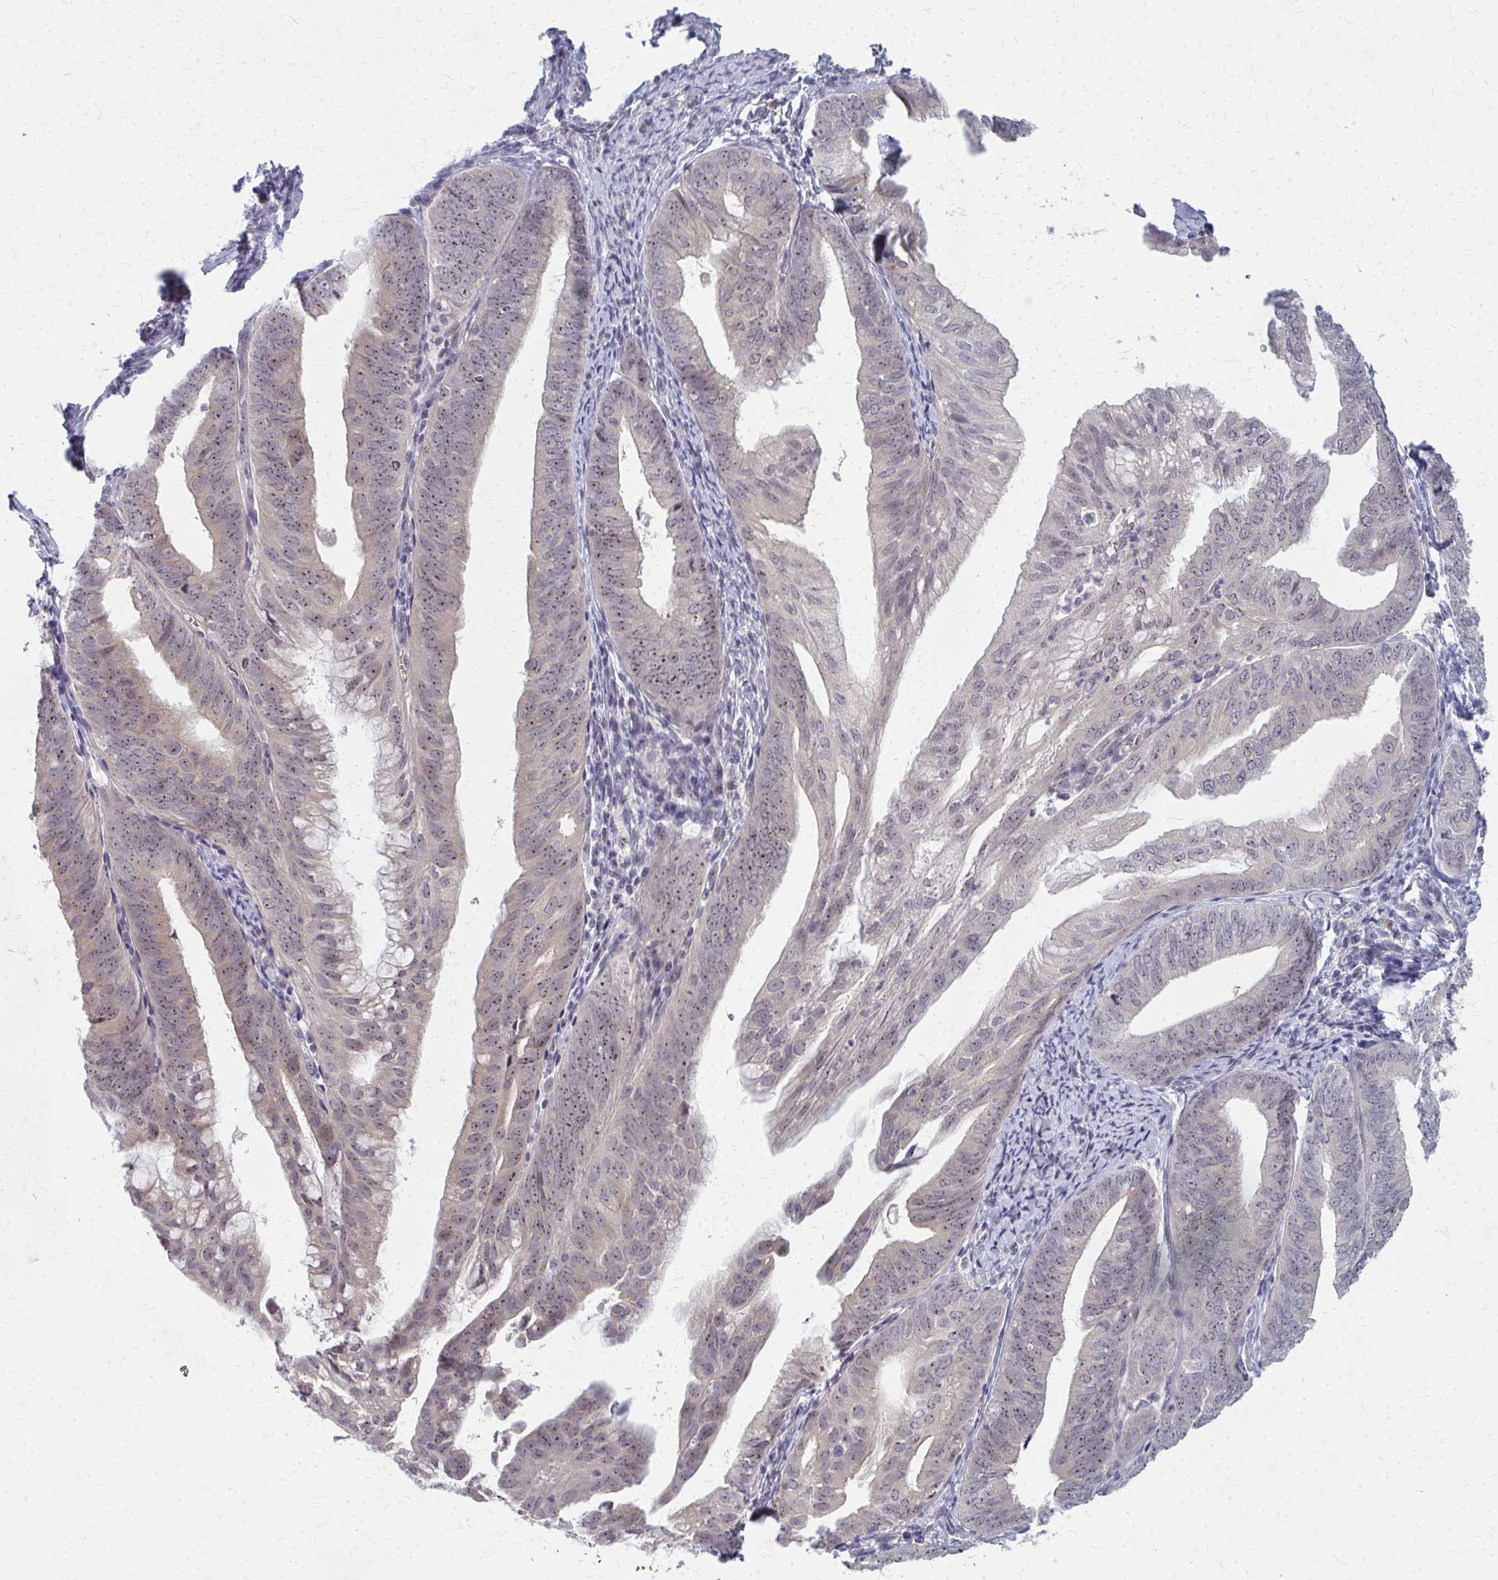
{"staining": {"intensity": "moderate", "quantity": "25%-75%", "location": "nuclear"}, "tissue": "endometrial cancer", "cell_type": "Tumor cells", "image_type": "cancer", "snomed": [{"axis": "morphology", "description": "Adenocarcinoma, NOS"}, {"axis": "topography", "description": "Endometrium"}], "caption": "Human endometrial adenocarcinoma stained with a brown dye demonstrates moderate nuclear positive positivity in approximately 25%-75% of tumor cells.", "gene": "NUDT16", "patient": {"sex": "female", "age": 75}}